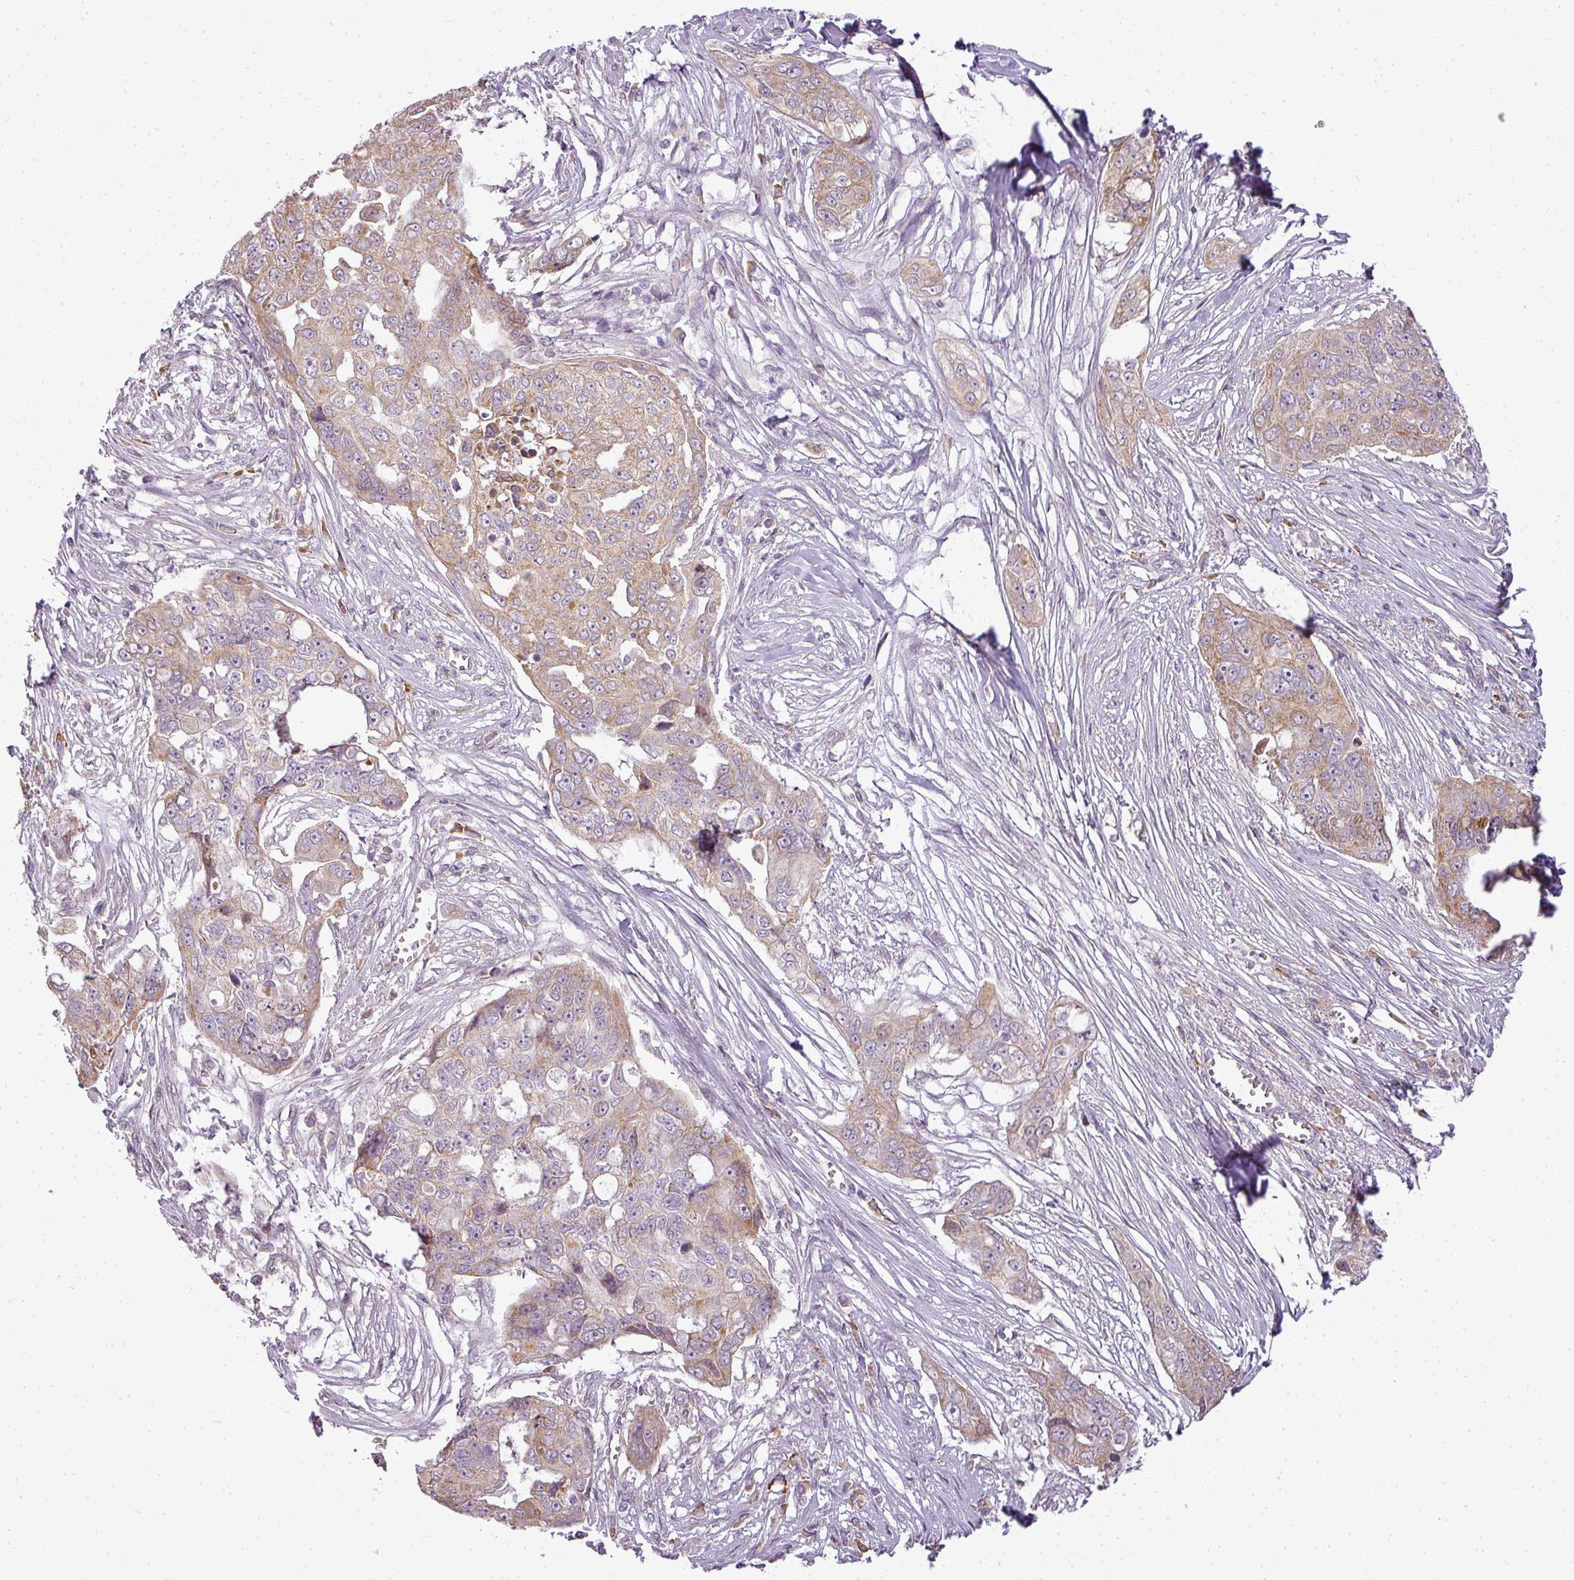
{"staining": {"intensity": "weak", "quantity": "25%-75%", "location": "cytoplasmic/membranous"}, "tissue": "ovarian cancer", "cell_type": "Tumor cells", "image_type": "cancer", "snomed": [{"axis": "morphology", "description": "Carcinoma, endometroid"}, {"axis": "topography", "description": "Ovary"}], "caption": "Immunohistochemistry (IHC) image of neoplastic tissue: human ovarian cancer stained using IHC shows low levels of weak protein expression localized specifically in the cytoplasmic/membranous of tumor cells, appearing as a cytoplasmic/membranous brown color.", "gene": "LY75", "patient": {"sex": "female", "age": 70}}